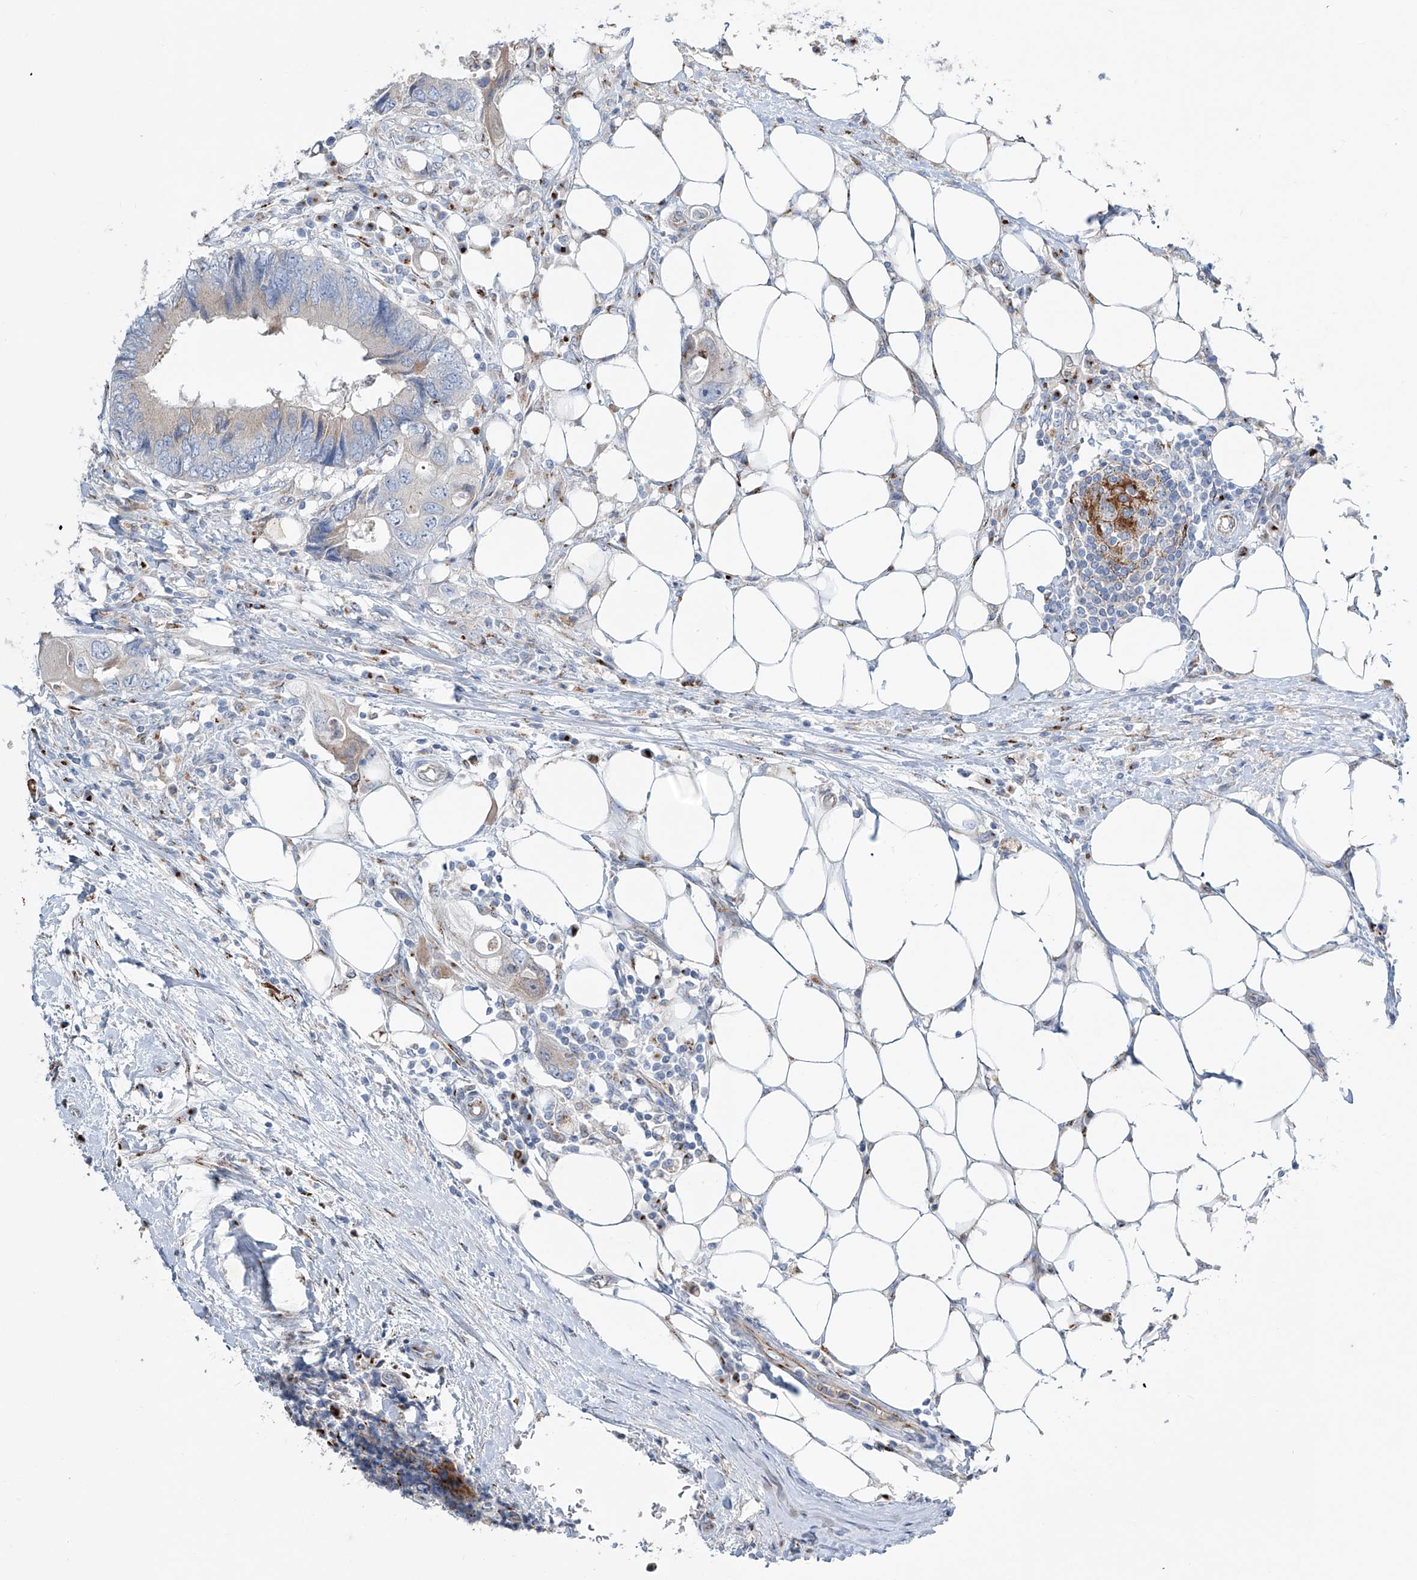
{"staining": {"intensity": "weak", "quantity": "<25%", "location": "cytoplasmic/membranous"}, "tissue": "colorectal cancer", "cell_type": "Tumor cells", "image_type": "cancer", "snomed": [{"axis": "morphology", "description": "Adenocarcinoma, NOS"}, {"axis": "topography", "description": "Colon"}], "caption": "Immunohistochemical staining of colorectal cancer (adenocarcinoma) displays no significant positivity in tumor cells.", "gene": "CDH5", "patient": {"sex": "male", "age": 71}}